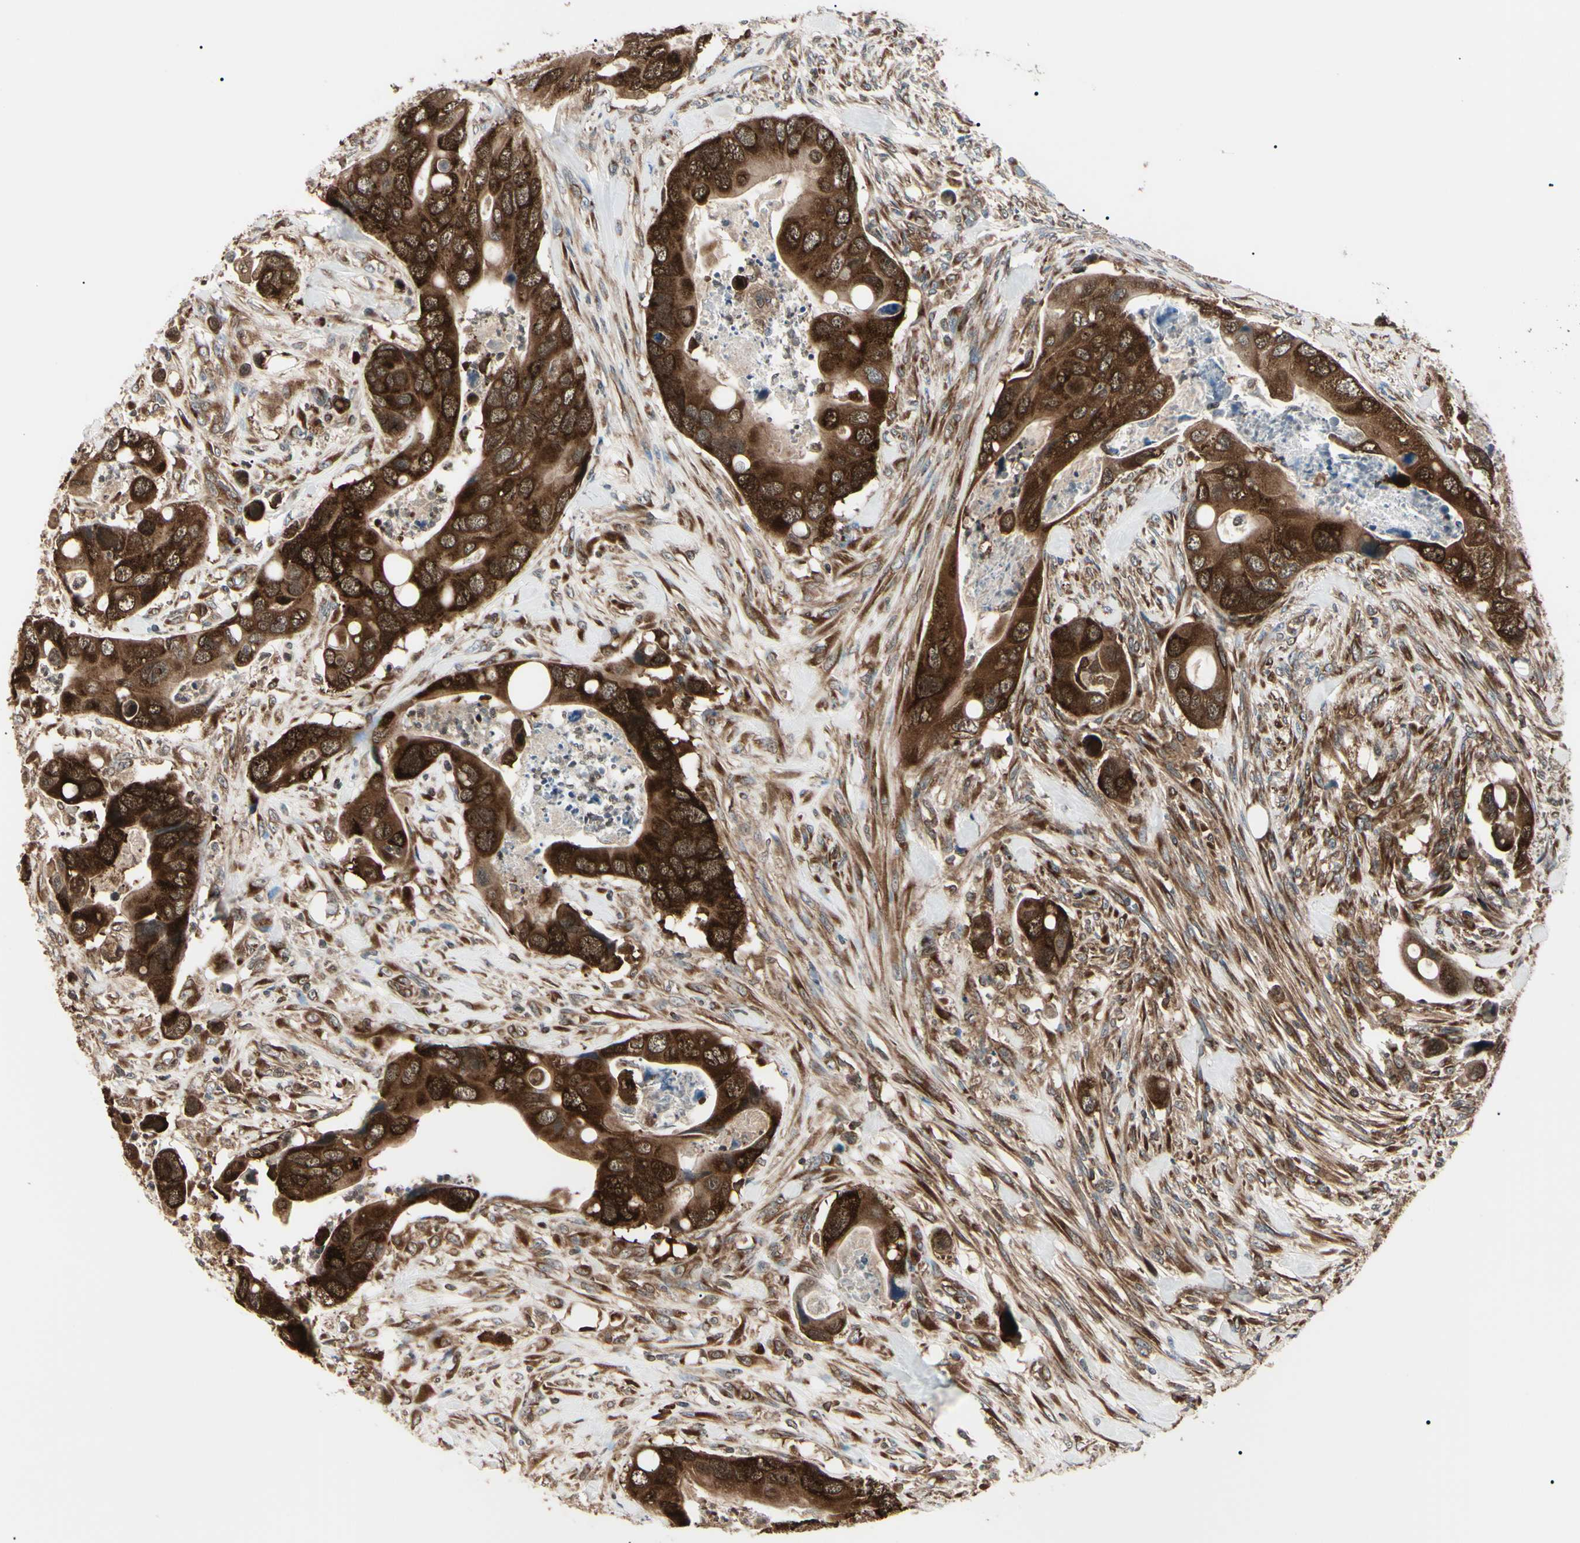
{"staining": {"intensity": "strong", "quantity": ">75%", "location": "cytoplasmic/membranous,nuclear"}, "tissue": "colorectal cancer", "cell_type": "Tumor cells", "image_type": "cancer", "snomed": [{"axis": "morphology", "description": "Adenocarcinoma, NOS"}, {"axis": "topography", "description": "Rectum"}], "caption": "Colorectal cancer tissue reveals strong cytoplasmic/membranous and nuclear expression in approximately >75% of tumor cells", "gene": "MAPRE1", "patient": {"sex": "female", "age": 57}}